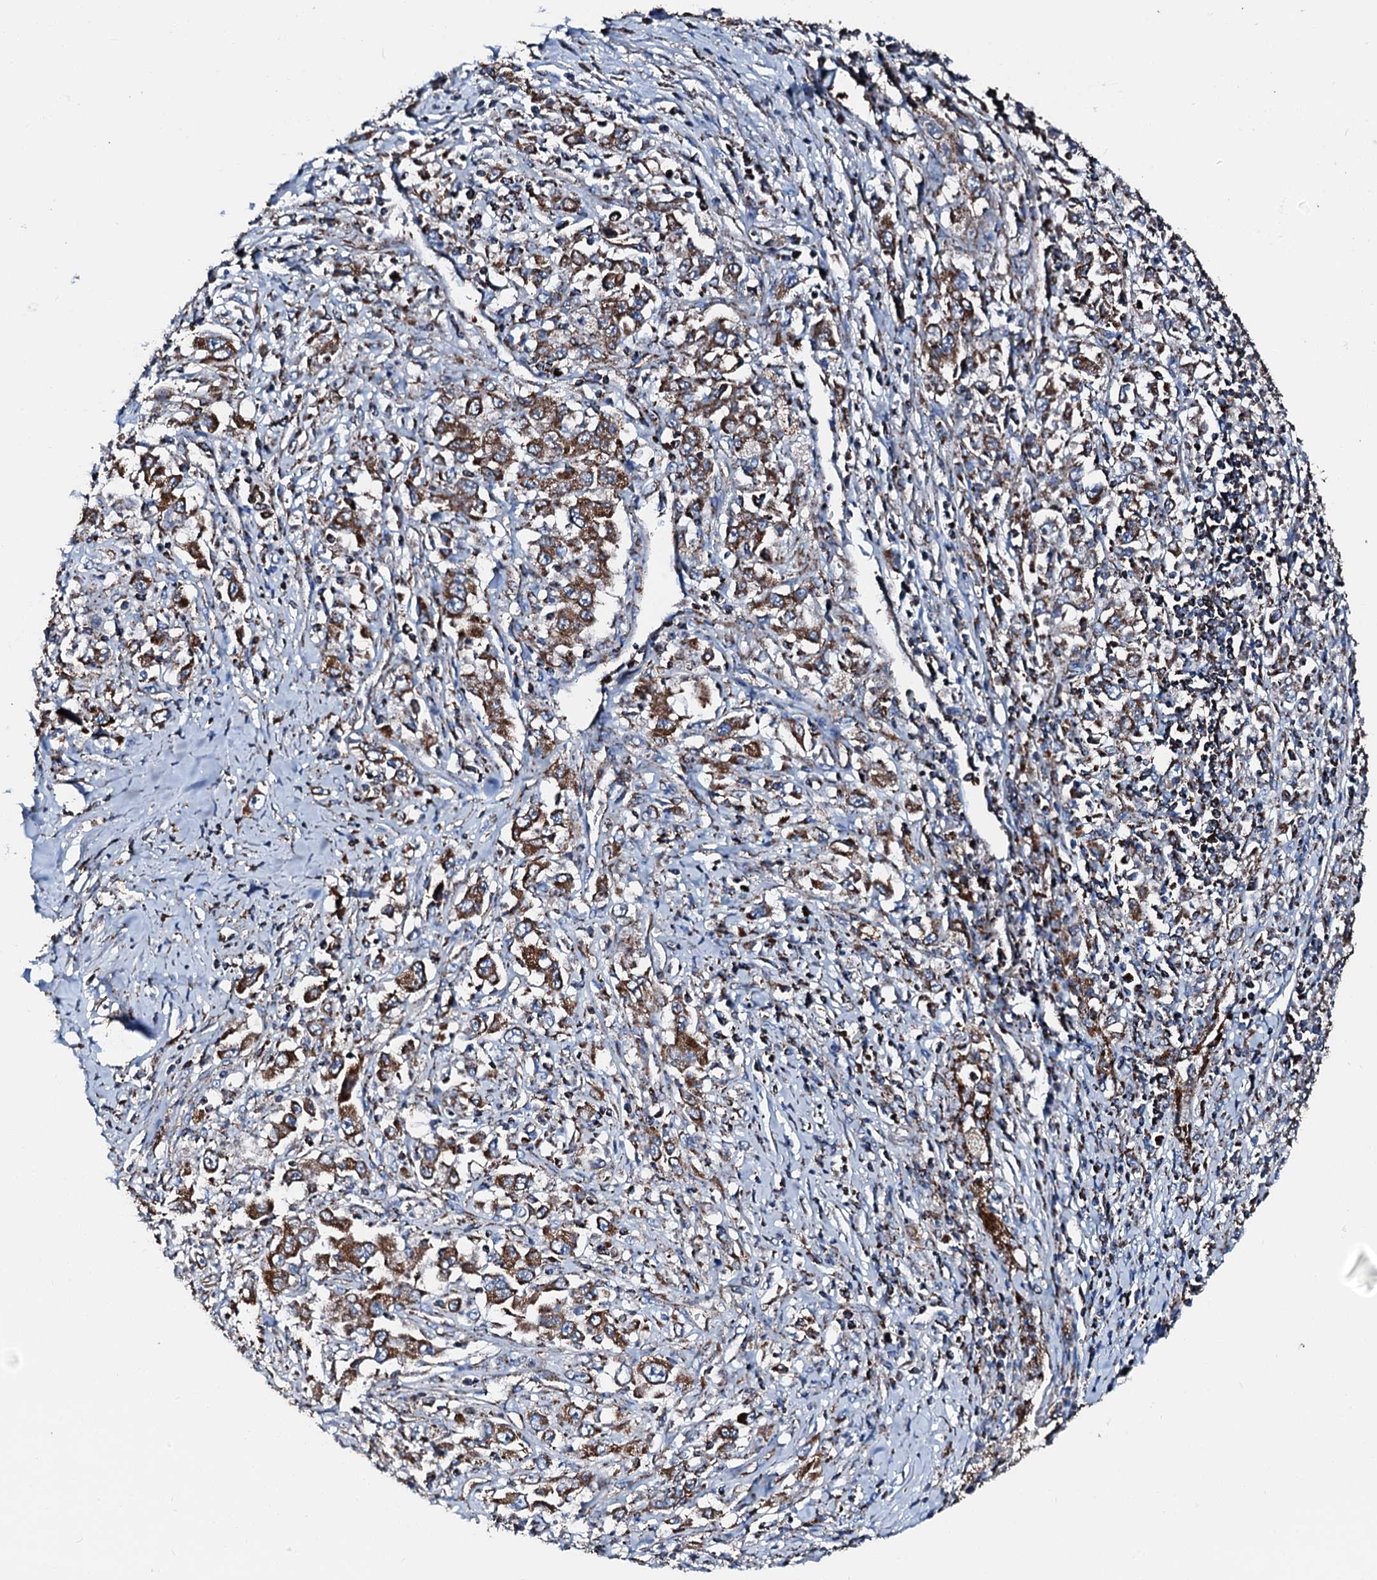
{"staining": {"intensity": "moderate", "quantity": ">75%", "location": "cytoplasmic/membranous"}, "tissue": "melanoma", "cell_type": "Tumor cells", "image_type": "cancer", "snomed": [{"axis": "morphology", "description": "Malignant melanoma, Metastatic site"}, {"axis": "topography", "description": "Skin"}], "caption": "Immunohistochemistry photomicrograph of neoplastic tissue: human malignant melanoma (metastatic site) stained using immunohistochemistry (IHC) shows medium levels of moderate protein expression localized specifically in the cytoplasmic/membranous of tumor cells, appearing as a cytoplasmic/membranous brown color.", "gene": "HADH", "patient": {"sex": "female", "age": 56}}